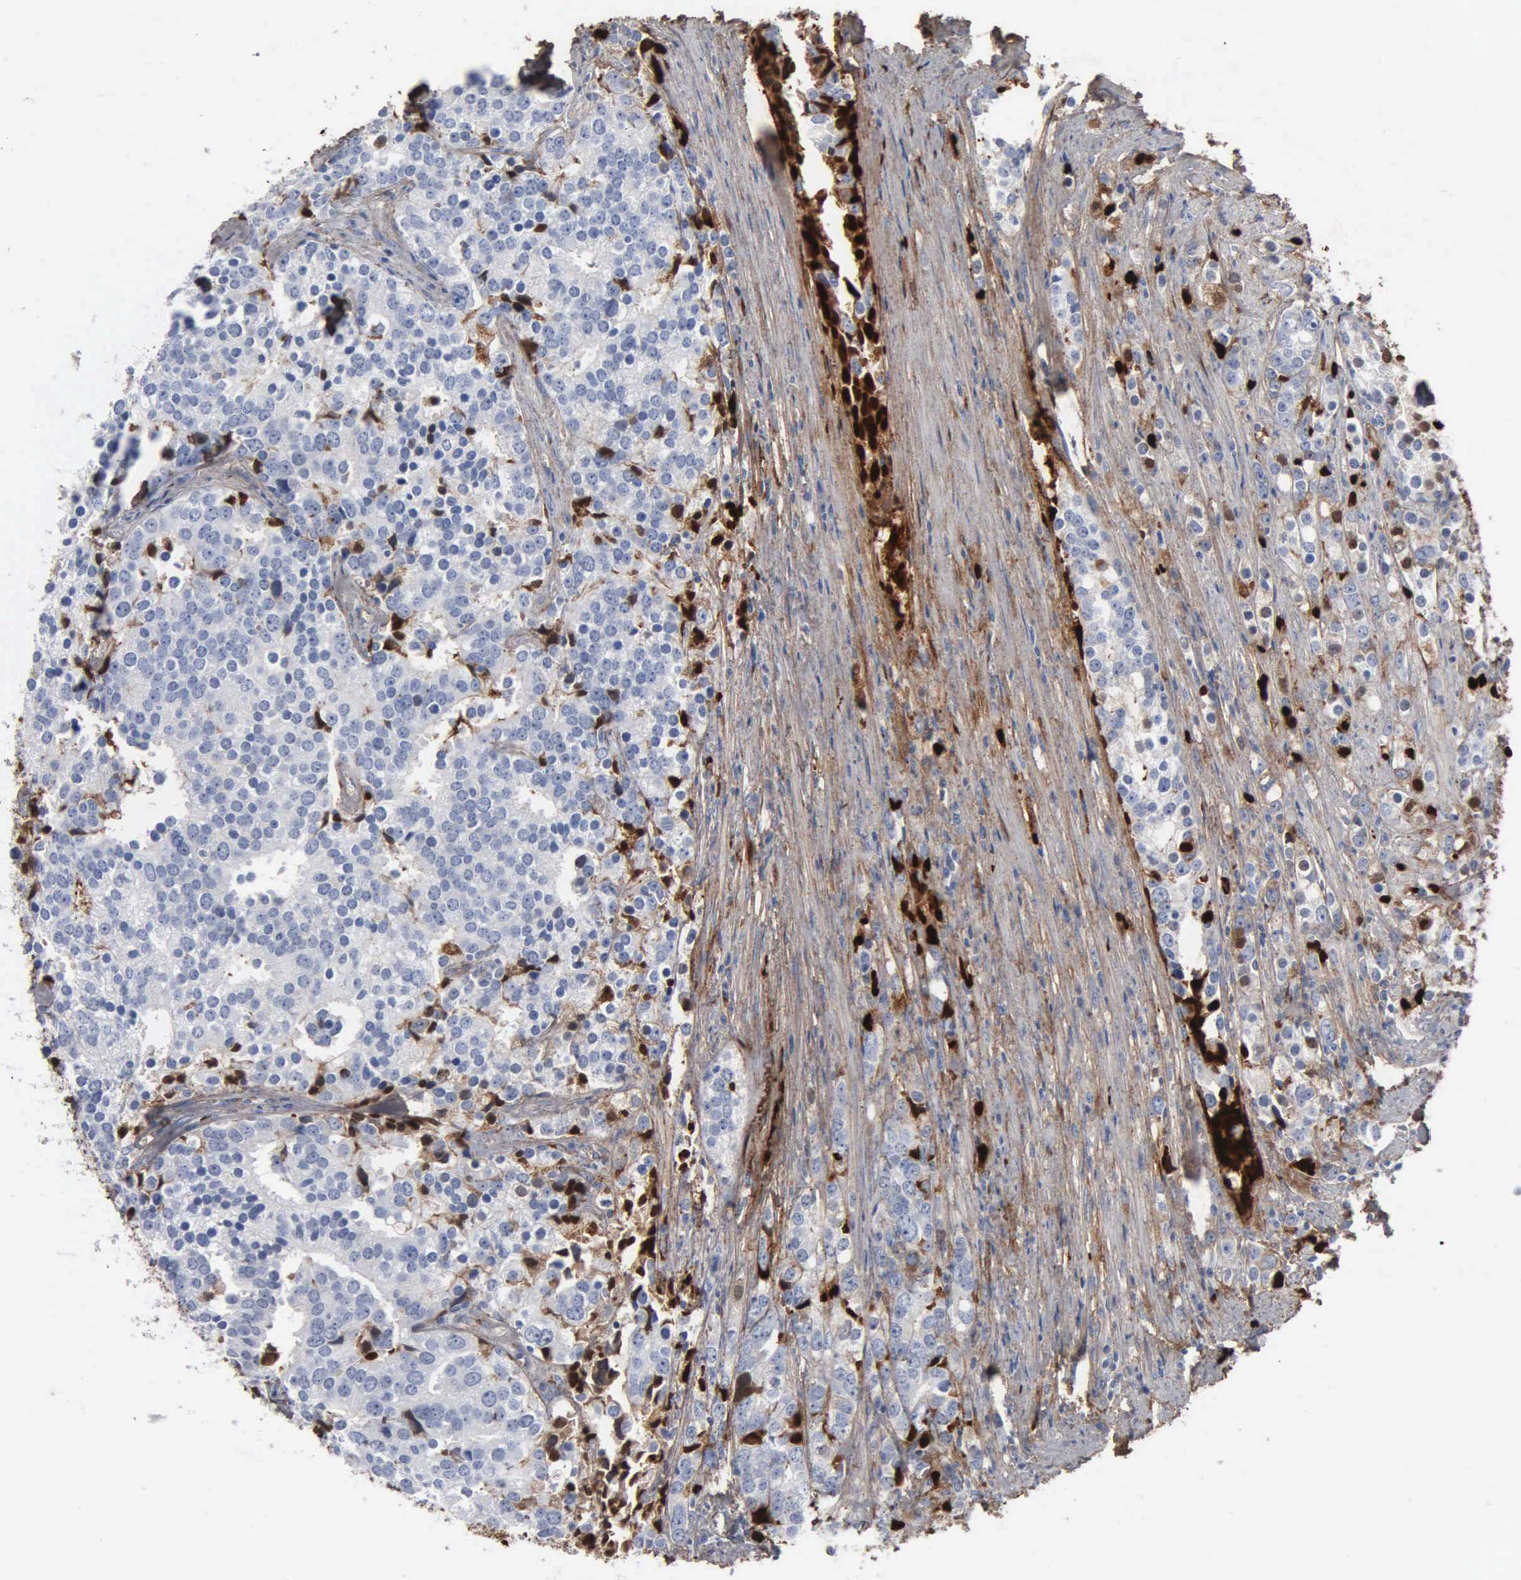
{"staining": {"intensity": "negative", "quantity": "none", "location": "none"}, "tissue": "prostate cancer", "cell_type": "Tumor cells", "image_type": "cancer", "snomed": [{"axis": "morphology", "description": "Adenocarcinoma, High grade"}, {"axis": "topography", "description": "Prostate"}], "caption": "There is no significant staining in tumor cells of prostate cancer (adenocarcinoma (high-grade)).", "gene": "FN1", "patient": {"sex": "male", "age": 71}}